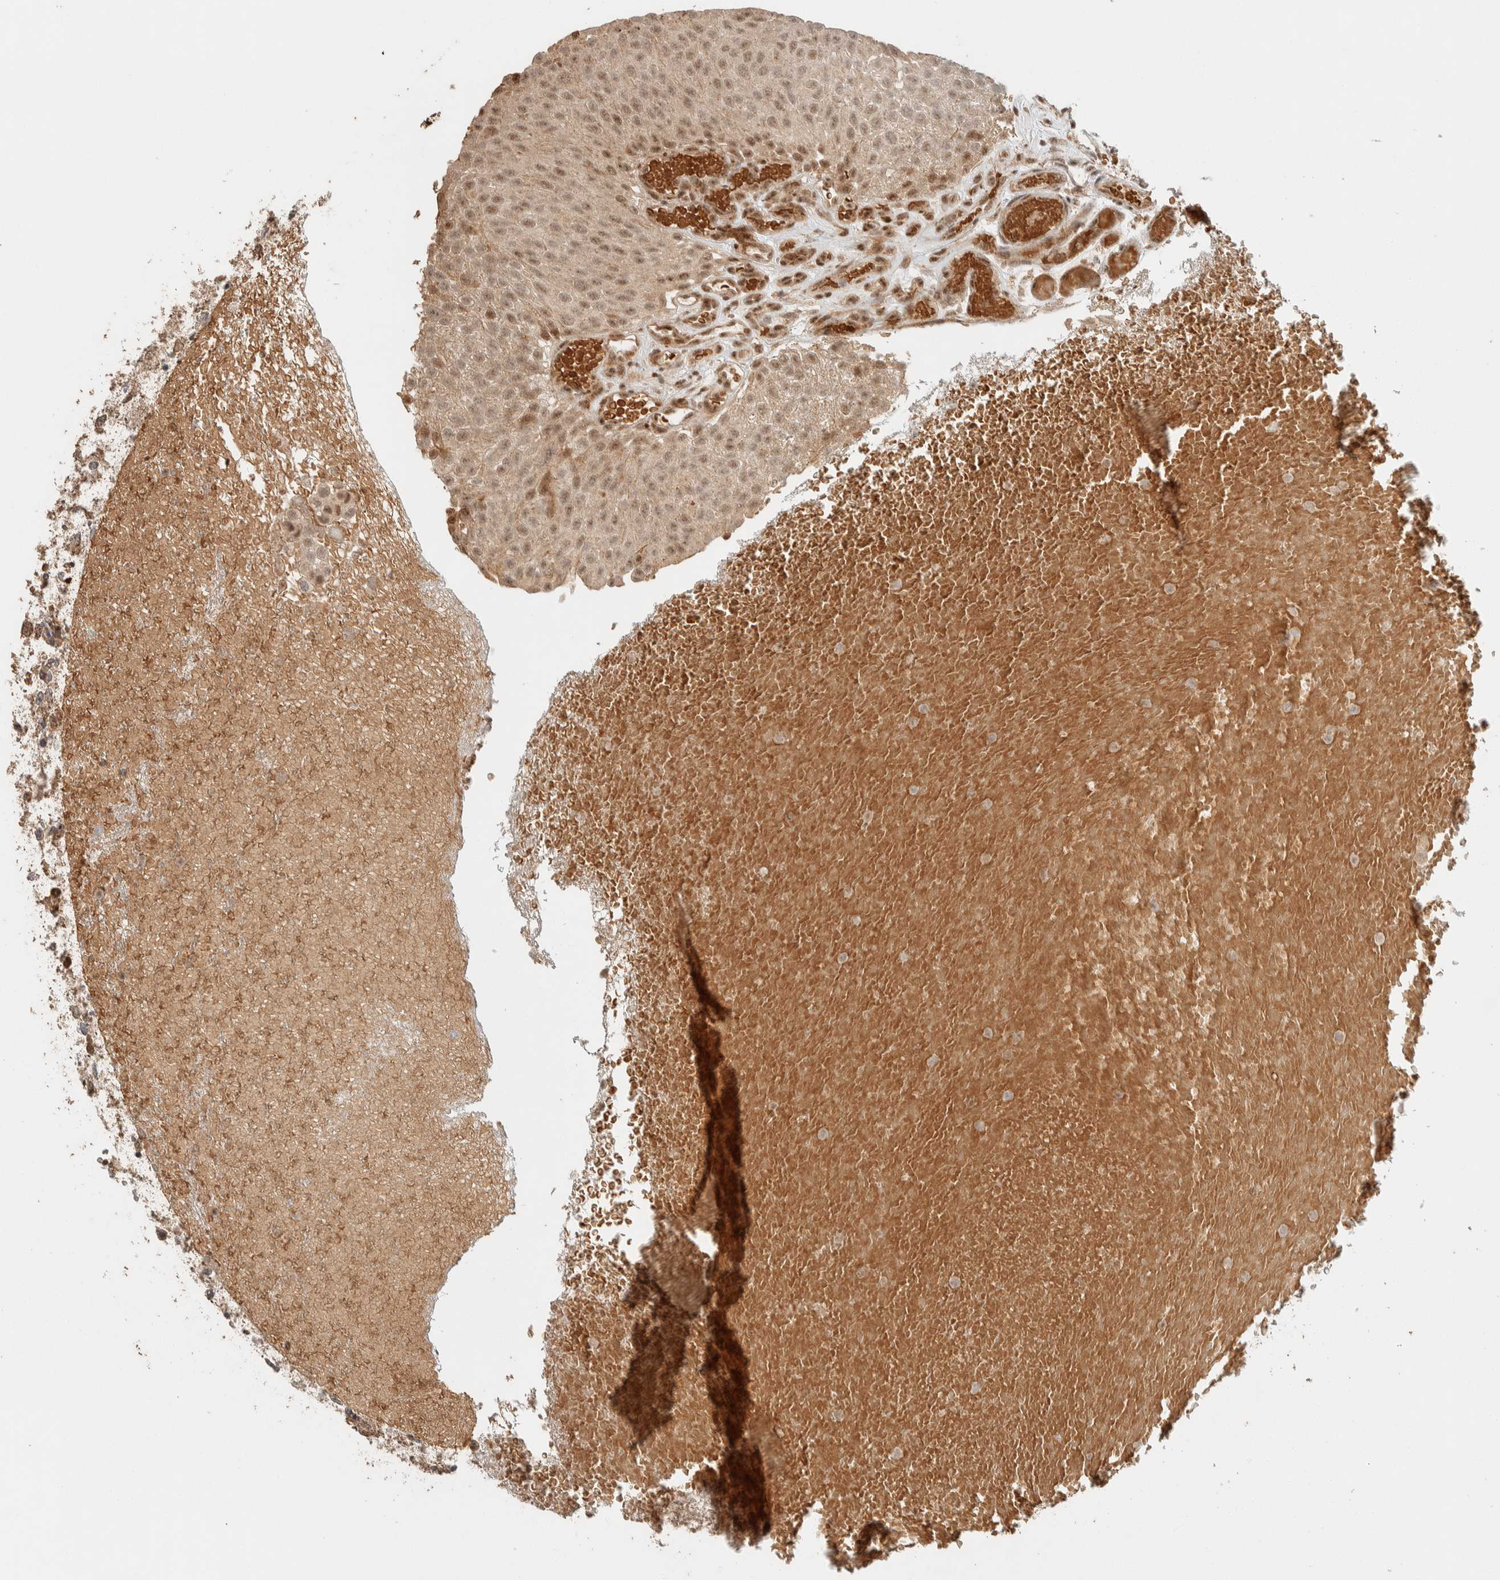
{"staining": {"intensity": "moderate", "quantity": ">75%", "location": "nuclear"}, "tissue": "urothelial cancer", "cell_type": "Tumor cells", "image_type": "cancer", "snomed": [{"axis": "morphology", "description": "Urothelial carcinoma, Low grade"}, {"axis": "topography", "description": "Urinary bladder"}], "caption": "Tumor cells display medium levels of moderate nuclear staining in about >75% of cells in low-grade urothelial carcinoma.", "gene": "ZBTB2", "patient": {"sex": "male", "age": 78}}